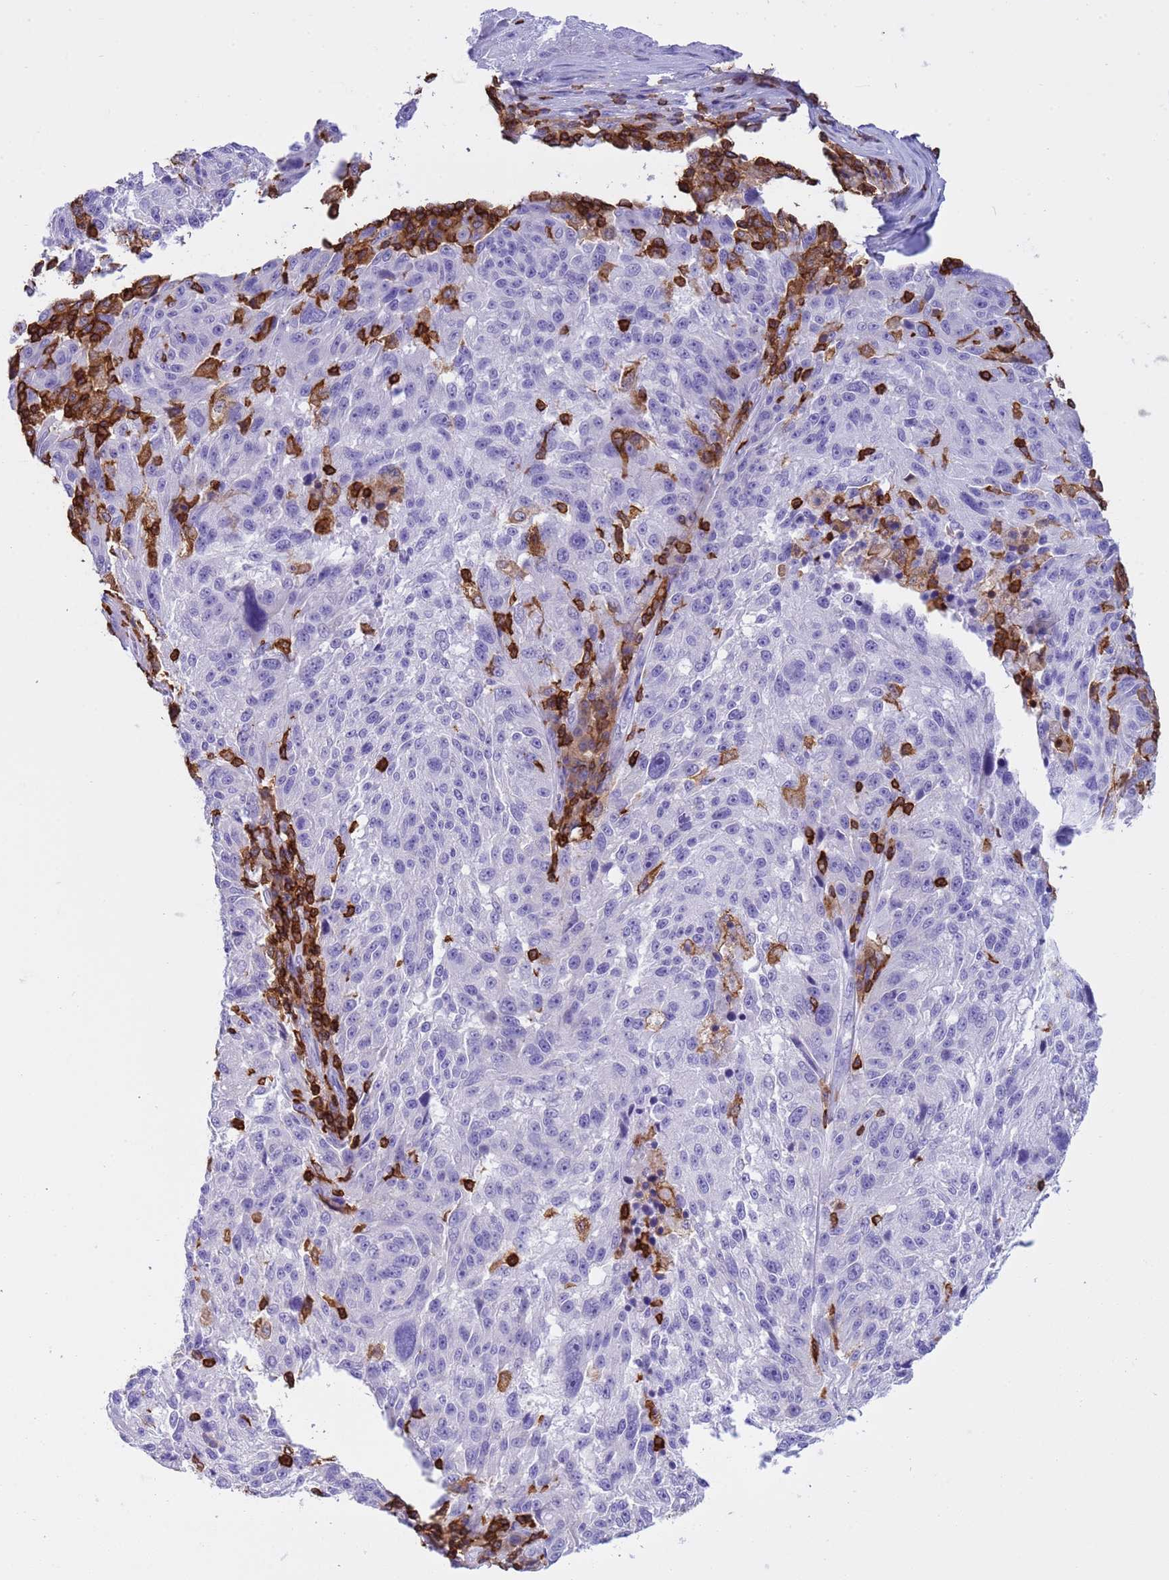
{"staining": {"intensity": "negative", "quantity": "none", "location": "none"}, "tissue": "melanoma", "cell_type": "Tumor cells", "image_type": "cancer", "snomed": [{"axis": "morphology", "description": "Malignant melanoma, NOS"}, {"axis": "topography", "description": "Skin"}], "caption": "Immunohistochemical staining of human melanoma reveals no significant staining in tumor cells.", "gene": "IRF5", "patient": {"sex": "male", "age": 53}}